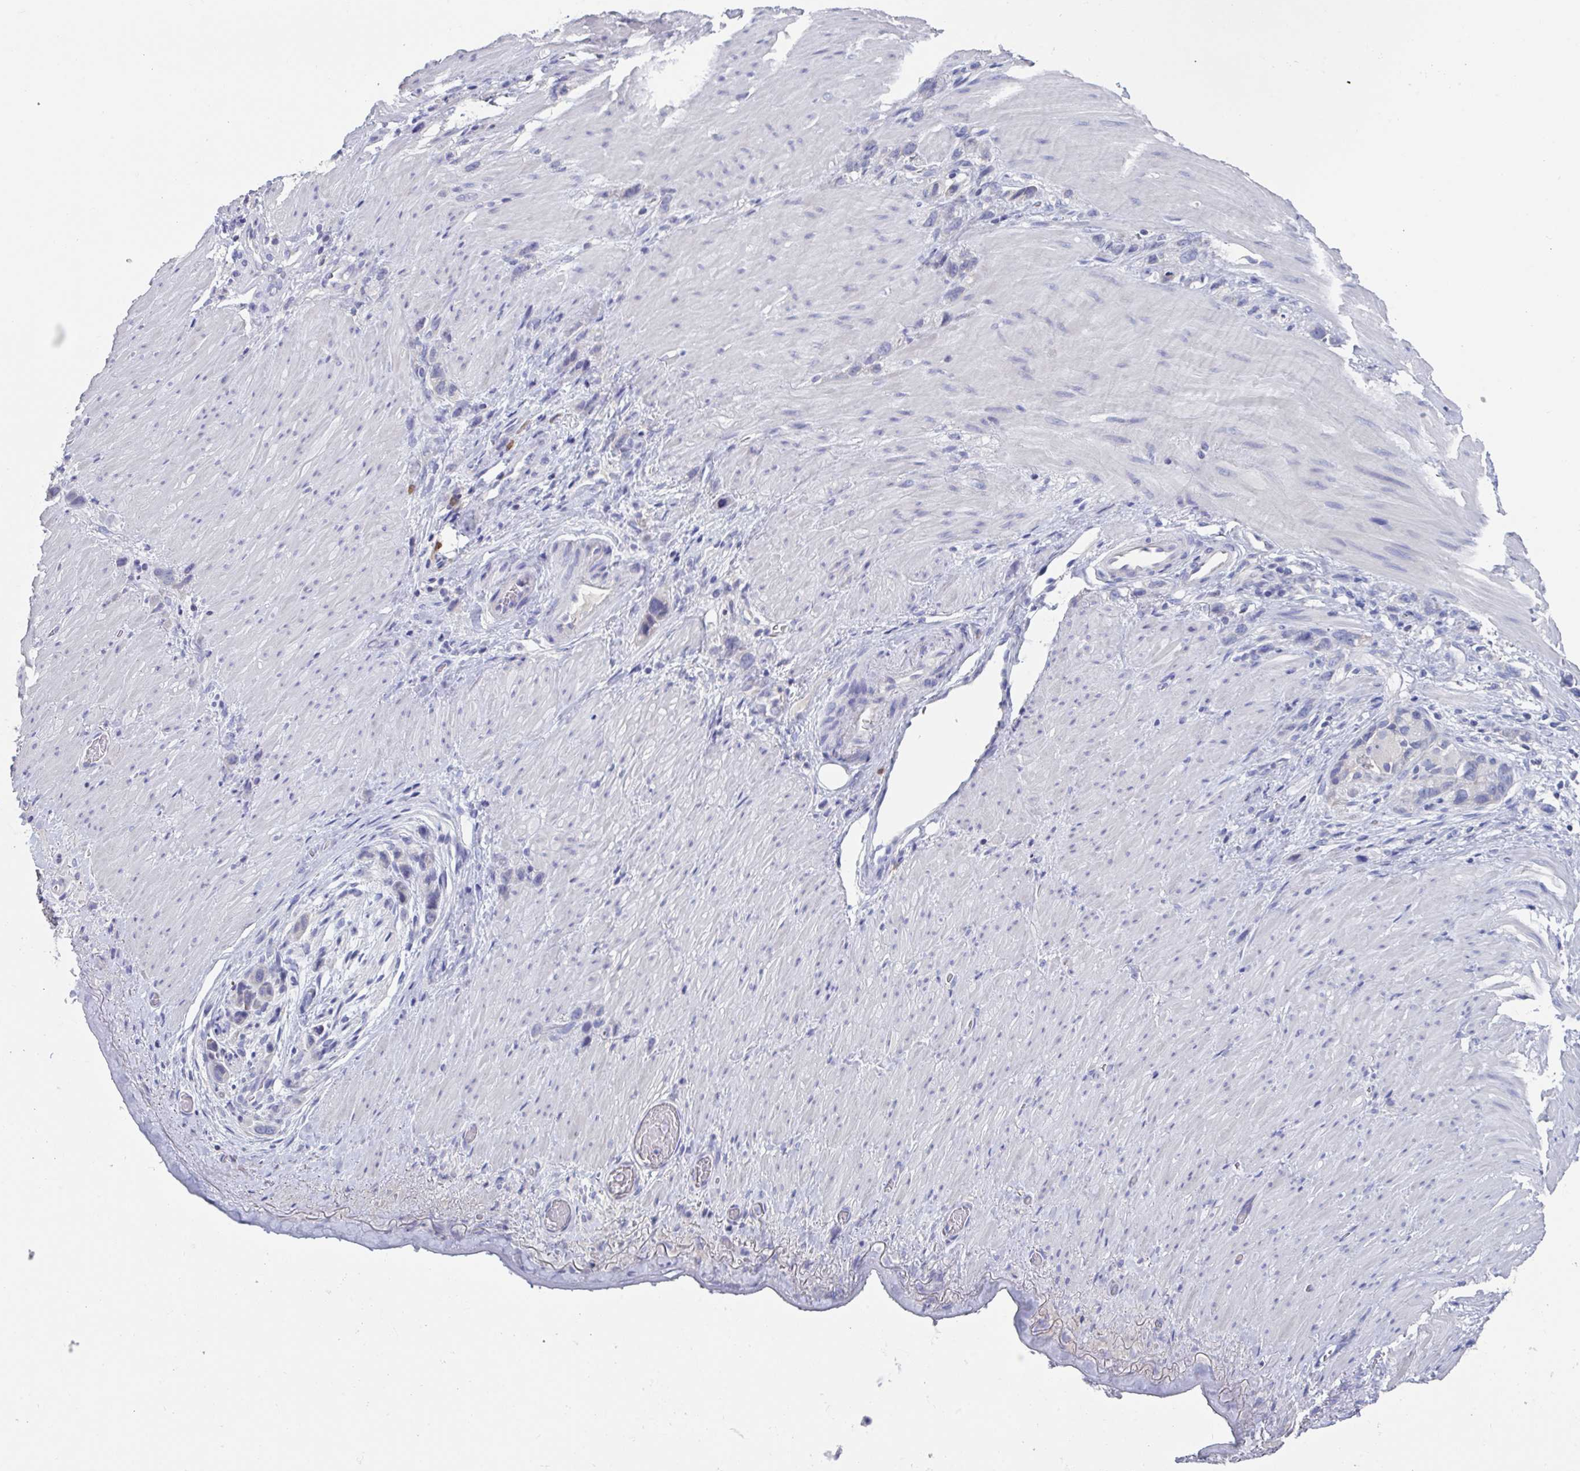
{"staining": {"intensity": "negative", "quantity": "none", "location": "none"}, "tissue": "stomach cancer", "cell_type": "Tumor cells", "image_type": "cancer", "snomed": [{"axis": "morphology", "description": "Adenocarcinoma, NOS"}, {"axis": "topography", "description": "Stomach"}], "caption": "DAB (3,3'-diaminobenzidine) immunohistochemical staining of human stomach cancer demonstrates no significant positivity in tumor cells.", "gene": "LRRC58", "patient": {"sex": "female", "age": 65}}